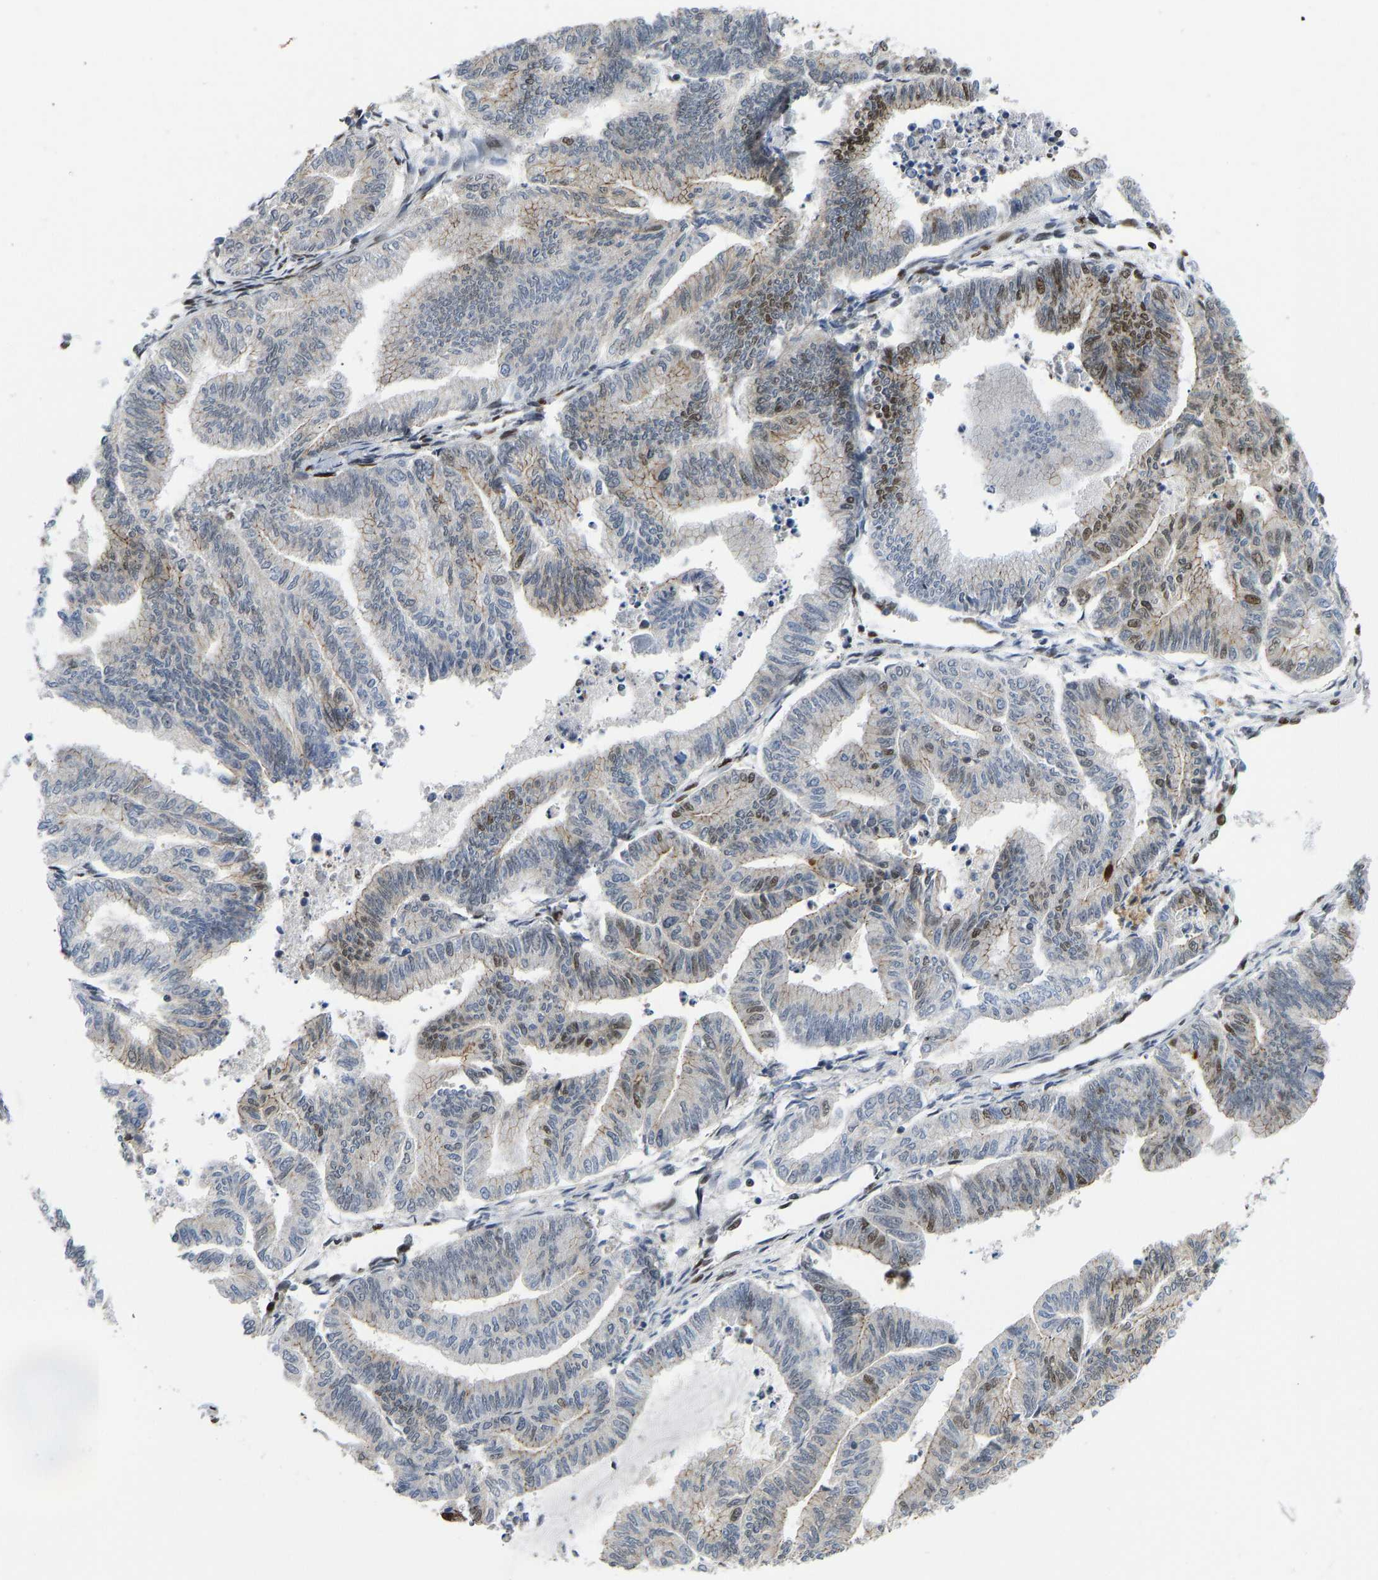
{"staining": {"intensity": "moderate", "quantity": "25%-75%", "location": "nuclear"}, "tissue": "endometrial cancer", "cell_type": "Tumor cells", "image_type": "cancer", "snomed": [{"axis": "morphology", "description": "Adenocarcinoma, NOS"}, {"axis": "topography", "description": "Endometrium"}], "caption": "Protein analysis of endometrial adenocarcinoma tissue reveals moderate nuclear positivity in about 25%-75% of tumor cells.", "gene": "FOXK1", "patient": {"sex": "female", "age": 79}}